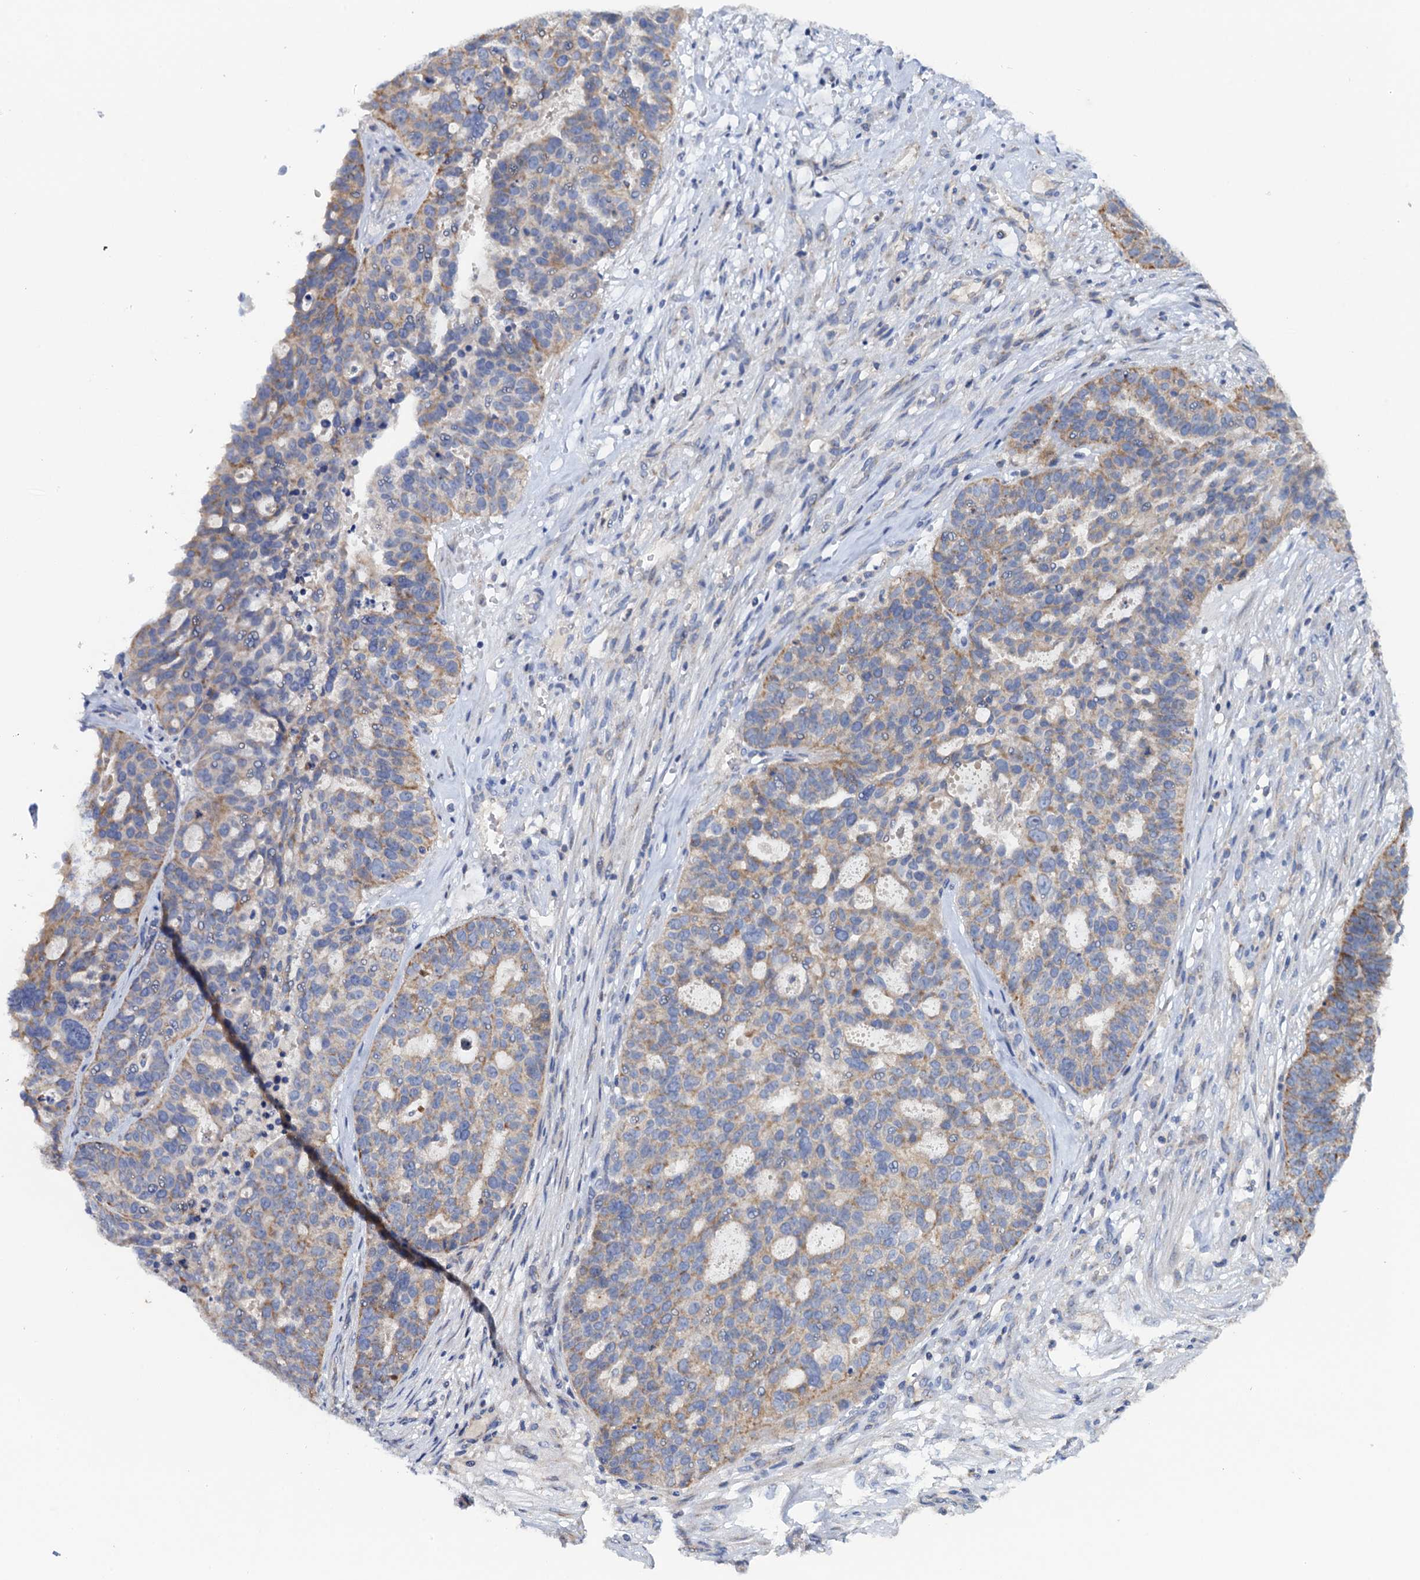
{"staining": {"intensity": "moderate", "quantity": "<25%", "location": "cytoplasmic/membranous"}, "tissue": "ovarian cancer", "cell_type": "Tumor cells", "image_type": "cancer", "snomed": [{"axis": "morphology", "description": "Cystadenocarcinoma, serous, NOS"}, {"axis": "topography", "description": "Ovary"}], "caption": "Immunohistochemistry (DAB (3,3'-diaminobenzidine)) staining of human ovarian cancer demonstrates moderate cytoplasmic/membranous protein positivity in approximately <25% of tumor cells.", "gene": "MRPL48", "patient": {"sex": "female", "age": 59}}